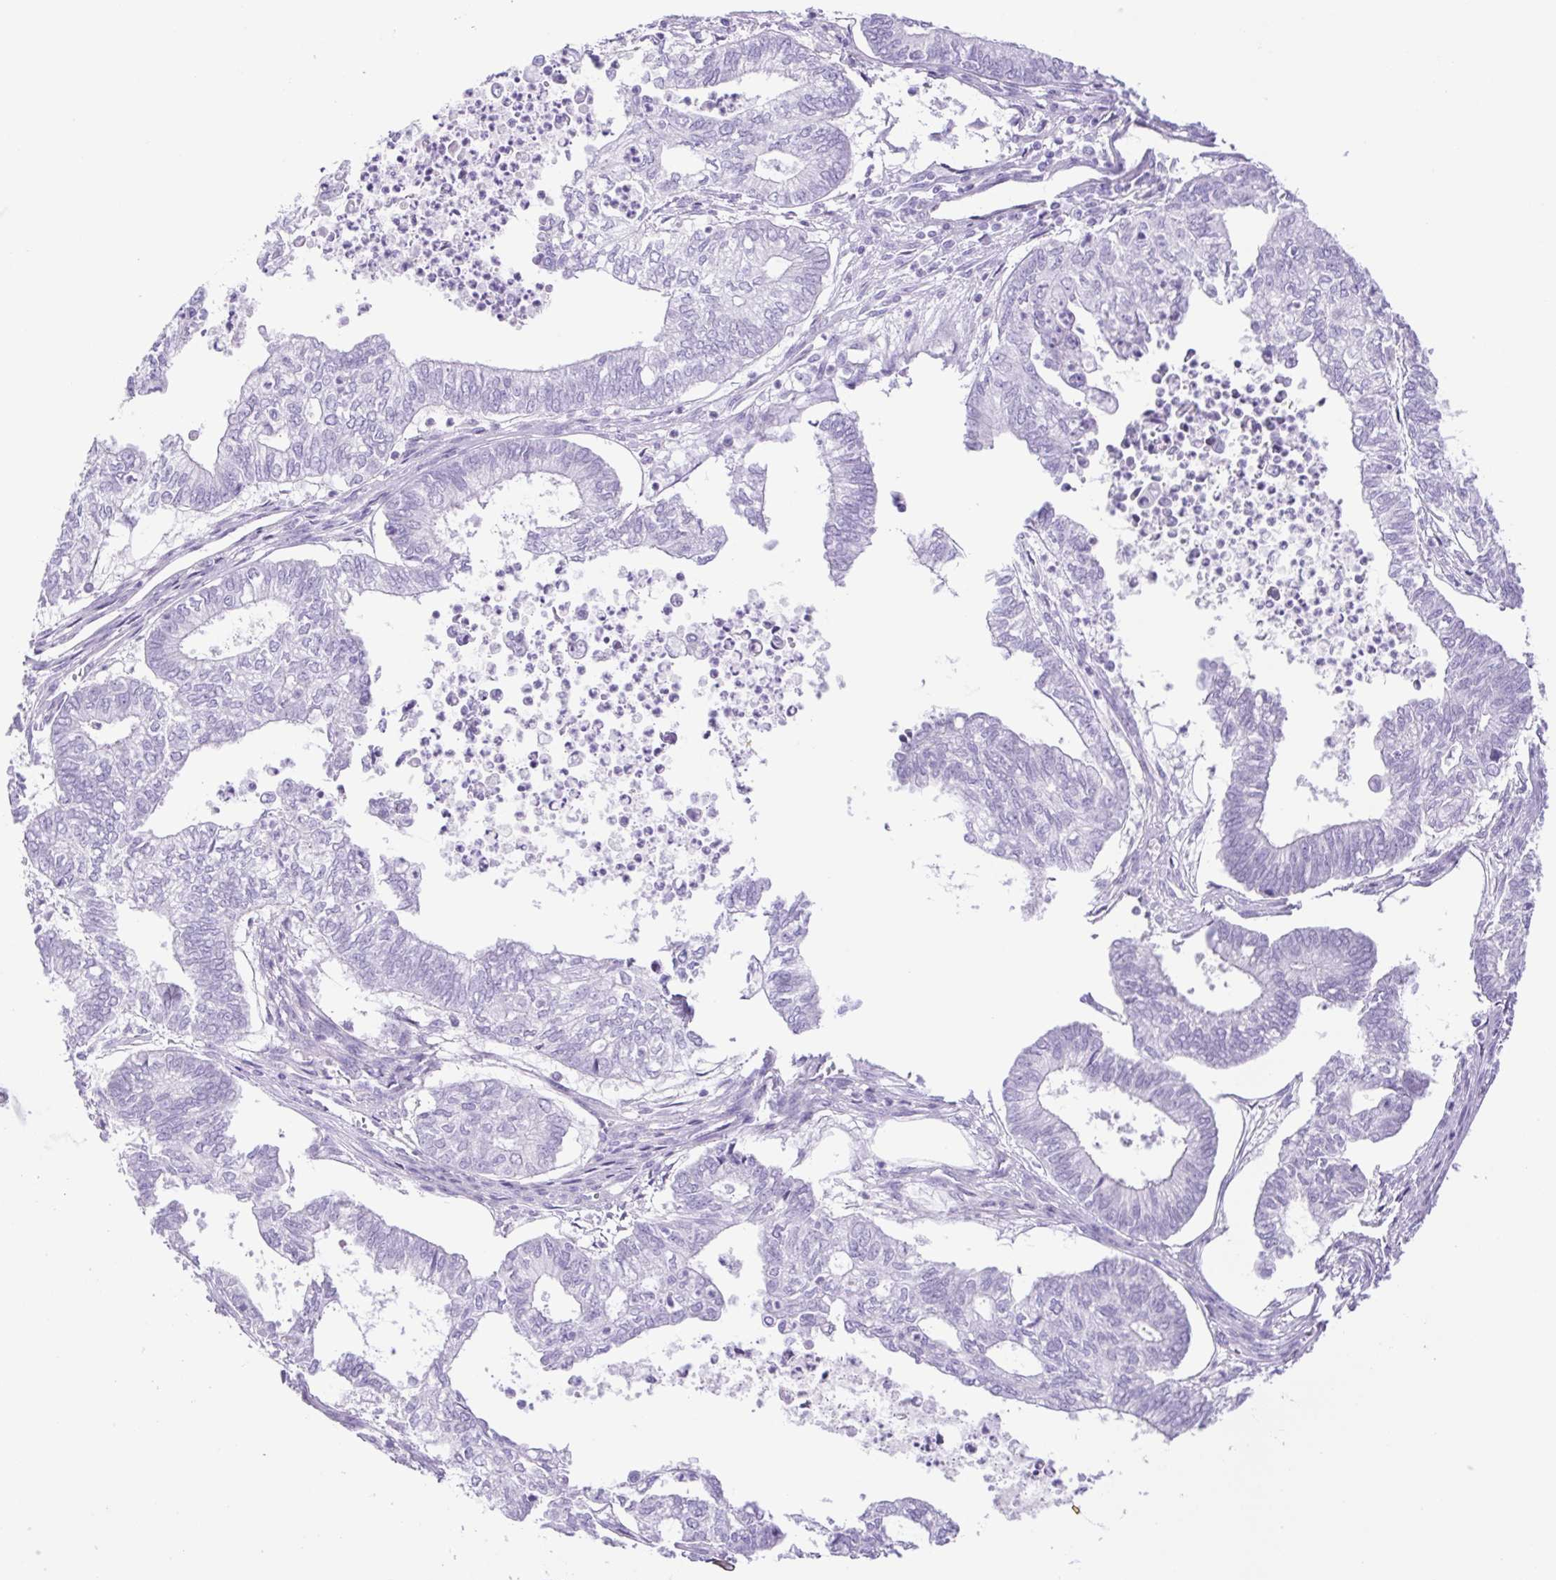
{"staining": {"intensity": "negative", "quantity": "none", "location": "none"}, "tissue": "ovarian cancer", "cell_type": "Tumor cells", "image_type": "cancer", "snomed": [{"axis": "morphology", "description": "Carcinoma, endometroid"}, {"axis": "topography", "description": "Ovary"}], "caption": "DAB (3,3'-diaminobenzidine) immunohistochemical staining of human ovarian endometroid carcinoma demonstrates no significant positivity in tumor cells.", "gene": "CDSN", "patient": {"sex": "female", "age": 64}}